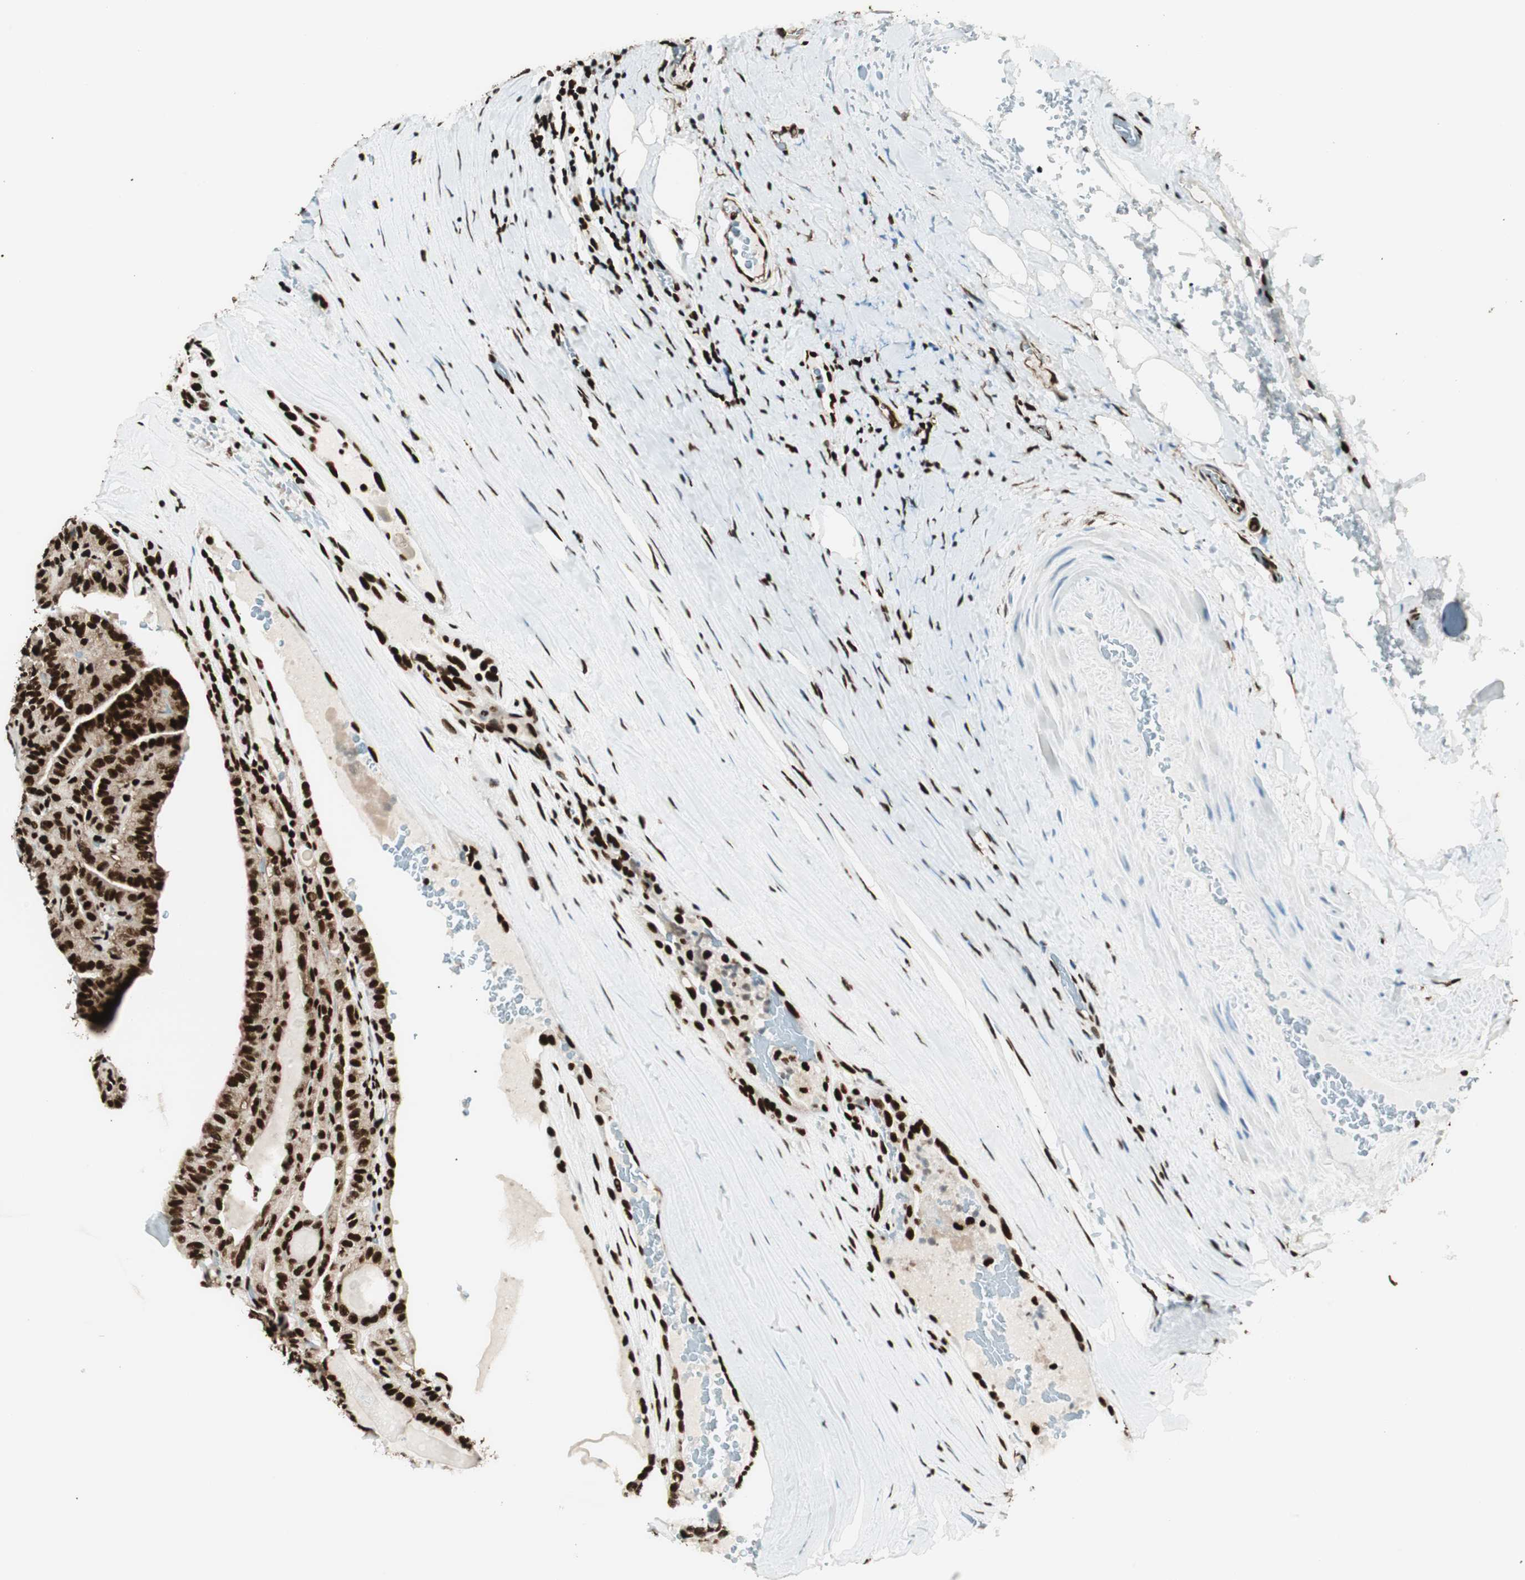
{"staining": {"intensity": "strong", "quantity": ">75%", "location": "nuclear"}, "tissue": "thyroid cancer", "cell_type": "Tumor cells", "image_type": "cancer", "snomed": [{"axis": "morphology", "description": "Papillary adenocarcinoma, NOS"}, {"axis": "topography", "description": "Thyroid gland"}], "caption": "Immunohistochemistry of thyroid cancer (papillary adenocarcinoma) reveals high levels of strong nuclear staining in approximately >75% of tumor cells. (DAB = brown stain, brightfield microscopy at high magnification).", "gene": "EWSR1", "patient": {"sex": "male", "age": 77}}